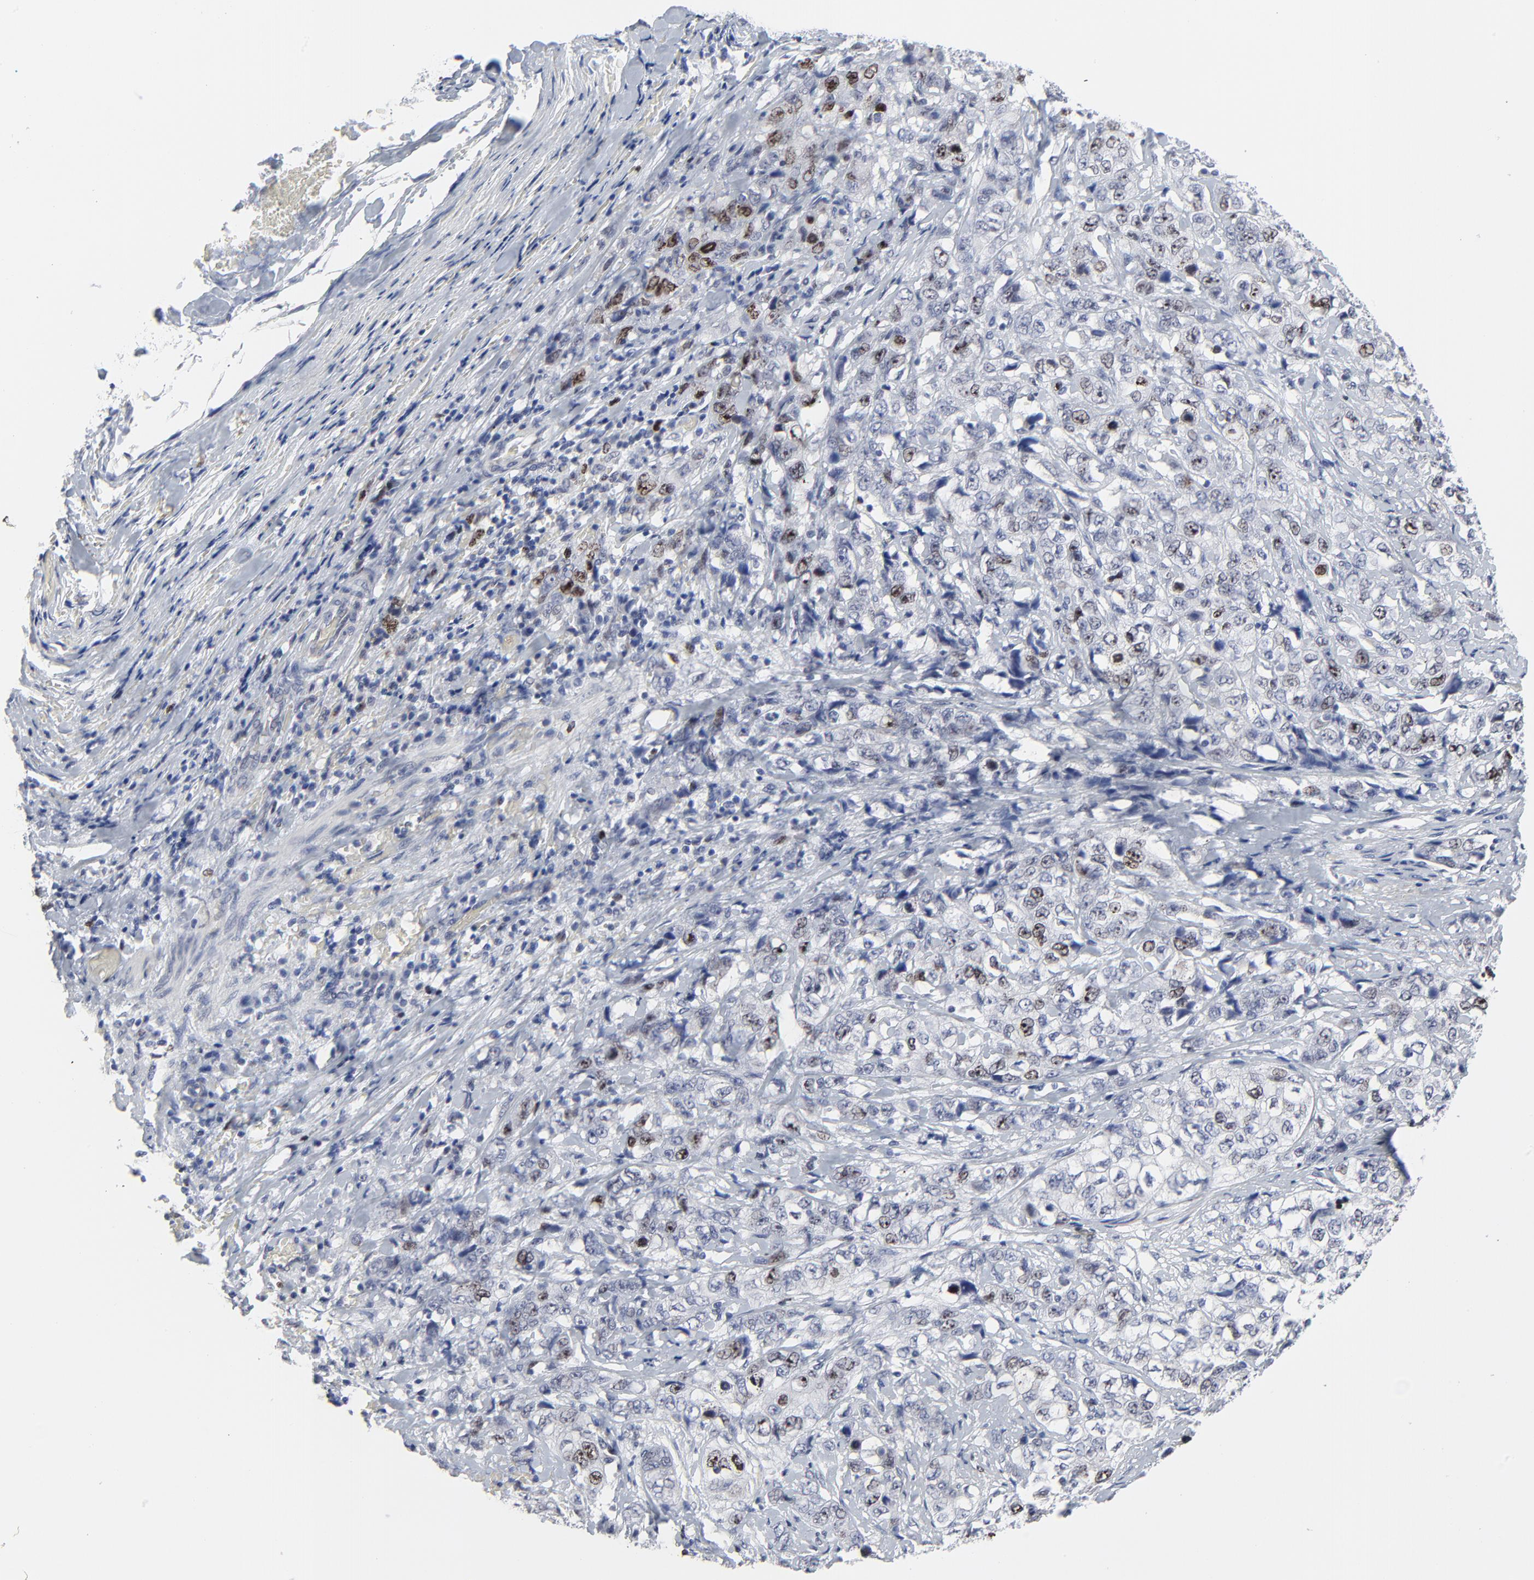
{"staining": {"intensity": "weak", "quantity": "25%-75%", "location": "nuclear"}, "tissue": "stomach cancer", "cell_type": "Tumor cells", "image_type": "cancer", "snomed": [{"axis": "morphology", "description": "Adenocarcinoma, NOS"}, {"axis": "topography", "description": "Stomach"}], "caption": "Protein expression analysis of stomach adenocarcinoma exhibits weak nuclear staining in approximately 25%-75% of tumor cells.", "gene": "ZNF589", "patient": {"sex": "male", "age": 48}}